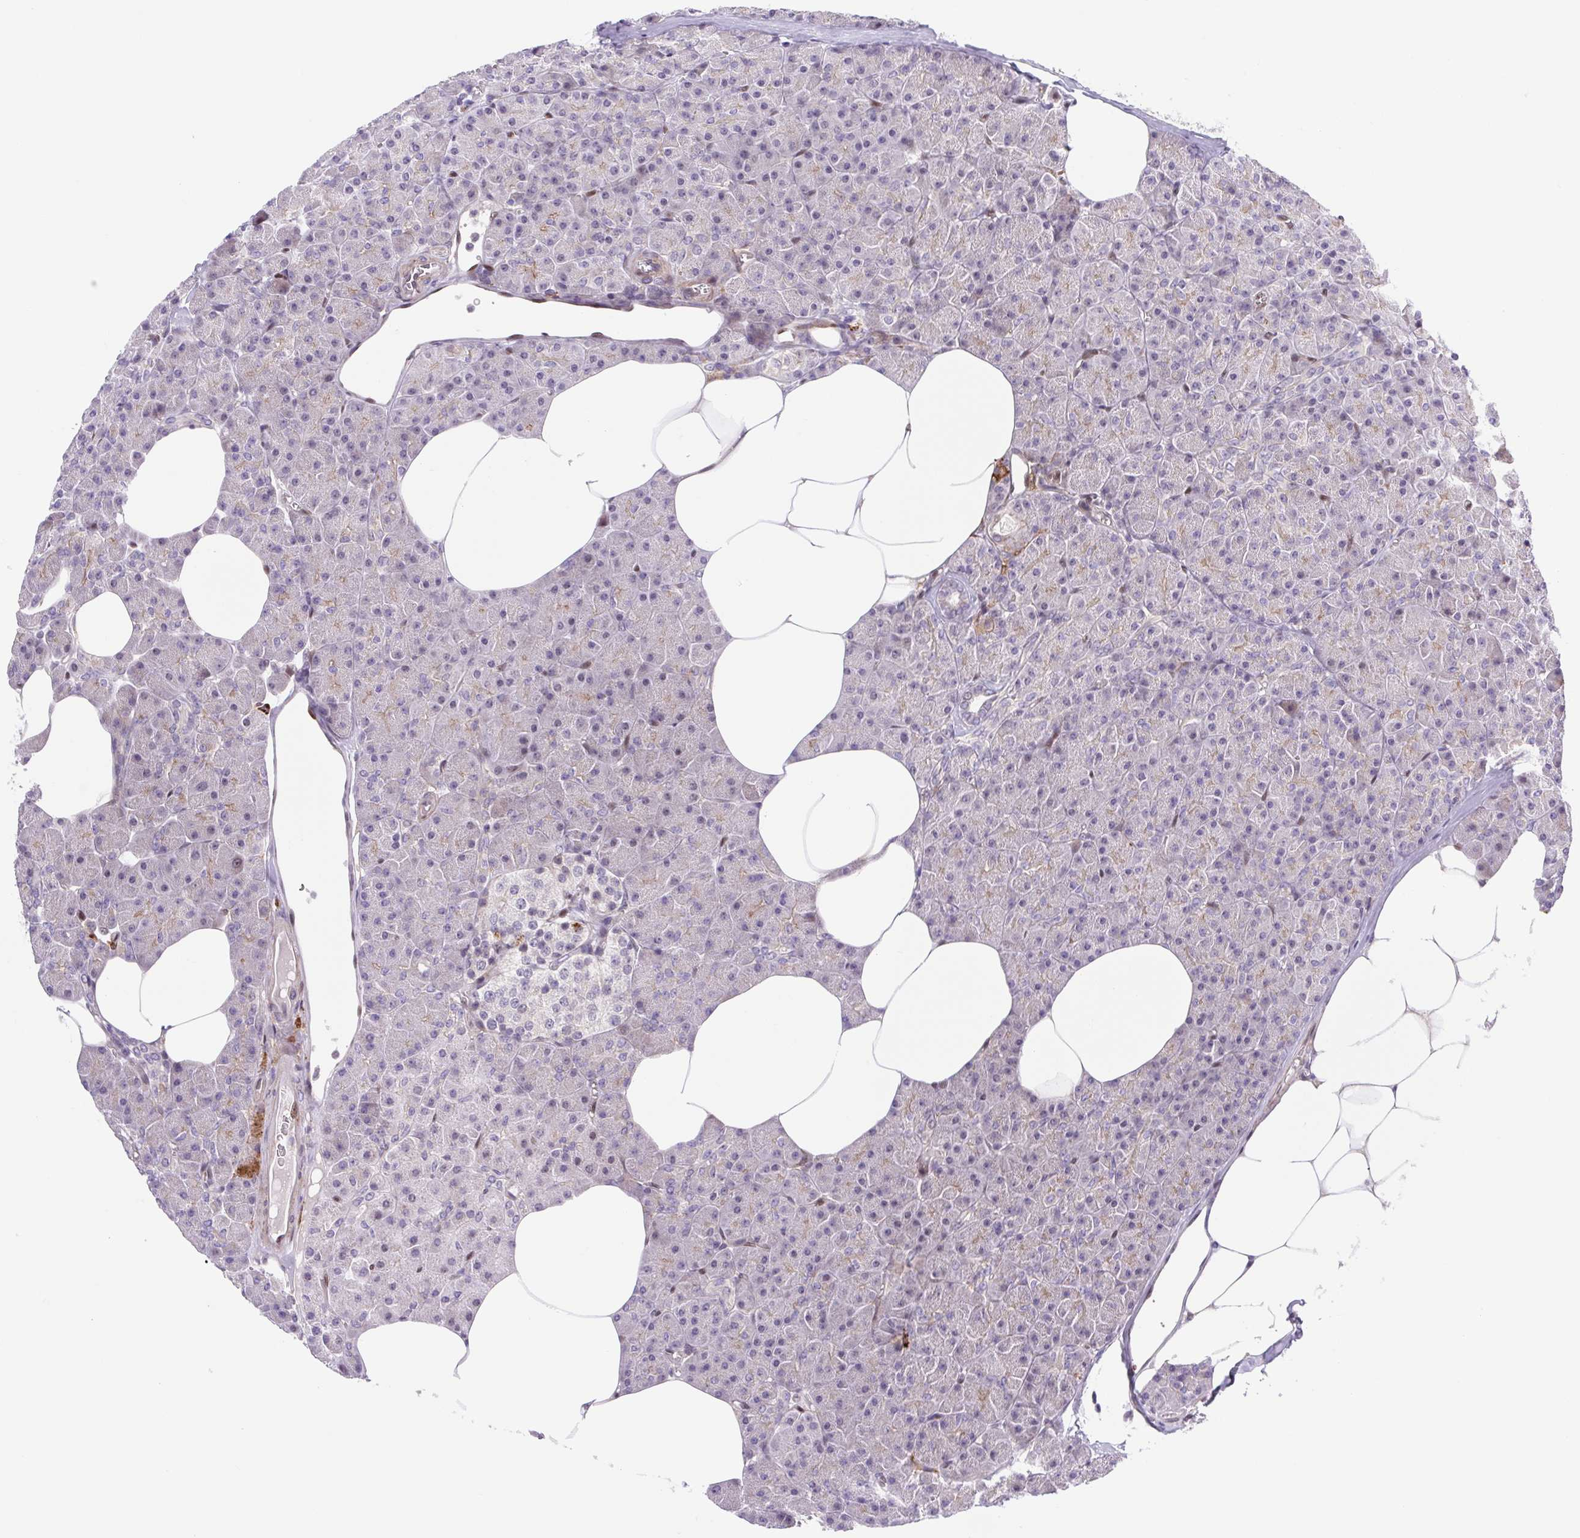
{"staining": {"intensity": "weak", "quantity": "<25%", "location": "cytoplasmic/membranous,nuclear"}, "tissue": "pancreas", "cell_type": "Exocrine glandular cells", "image_type": "normal", "snomed": [{"axis": "morphology", "description": "Normal tissue, NOS"}, {"axis": "topography", "description": "Pancreas"}], "caption": "Exocrine glandular cells are negative for protein expression in normal human pancreas.", "gene": "ERG", "patient": {"sex": "female", "age": 45}}